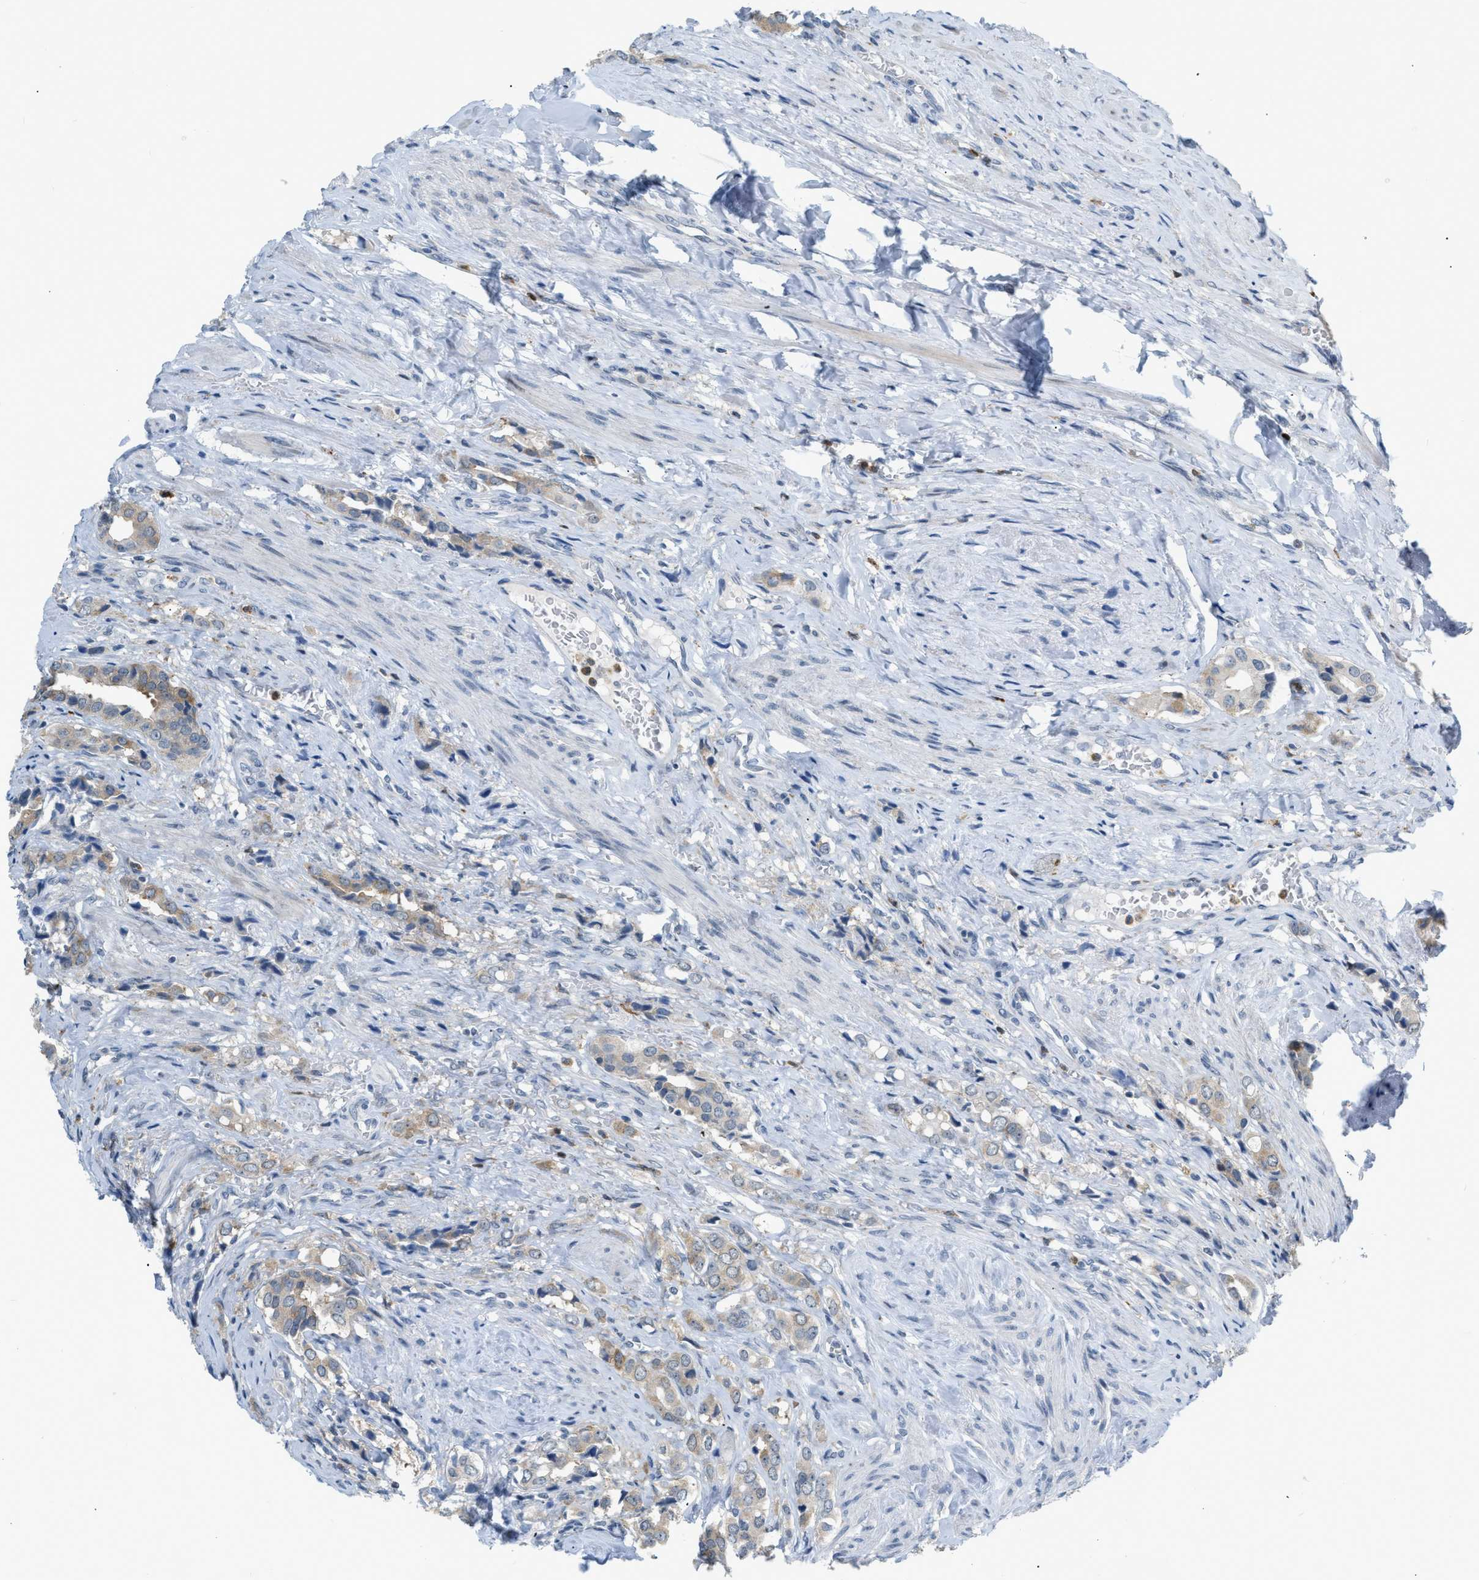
{"staining": {"intensity": "weak", "quantity": ">75%", "location": "cytoplasmic/membranous"}, "tissue": "prostate cancer", "cell_type": "Tumor cells", "image_type": "cancer", "snomed": [{"axis": "morphology", "description": "Adenocarcinoma, High grade"}, {"axis": "topography", "description": "Prostate"}], "caption": "Immunohistochemical staining of human prostate cancer (high-grade adenocarcinoma) displays weak cytoplasmic/membranous protein positivity in about >75% of tumor cells.", "gene": "ZNF408", "patient": {"sex": "male", "age": 52}}